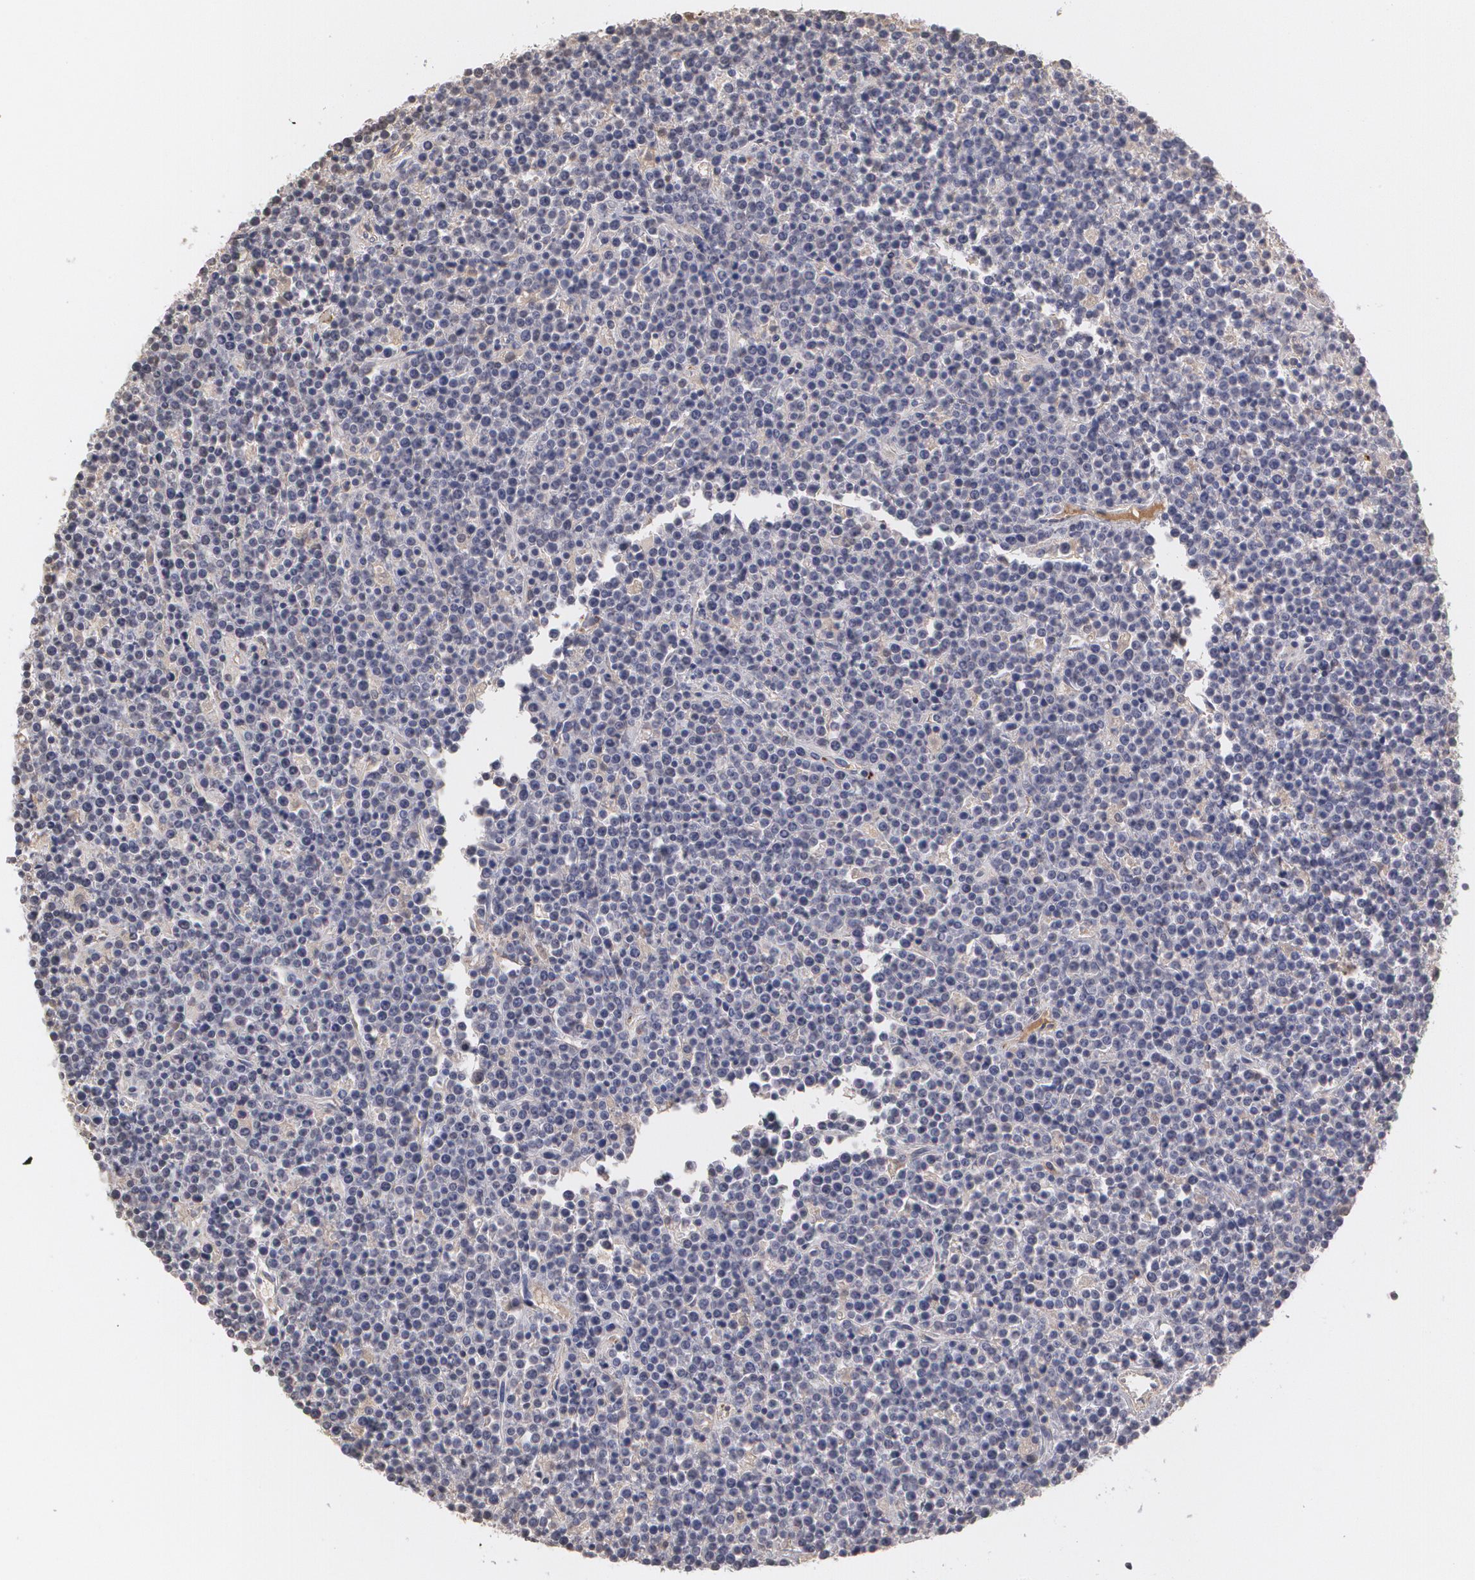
{"staining": {"intensity": "negative", "quantity": "none", "location": "none"}, "tissue": "lymphoma", "cell_type": "Tumor cells", "image_type": "cancer", "snomed": [{"axis": "morphology", "description": "Malignant lymphoma, non-Hodgkin's type, High grade"}, {"axis": "topography", "description": "Ovary"}], "caption": "A photomicrograph of human lymphoma is negative for staining in tumor cells.", "gene": "SERPINA1", "patient": {"sex": "female", "age": 56}}